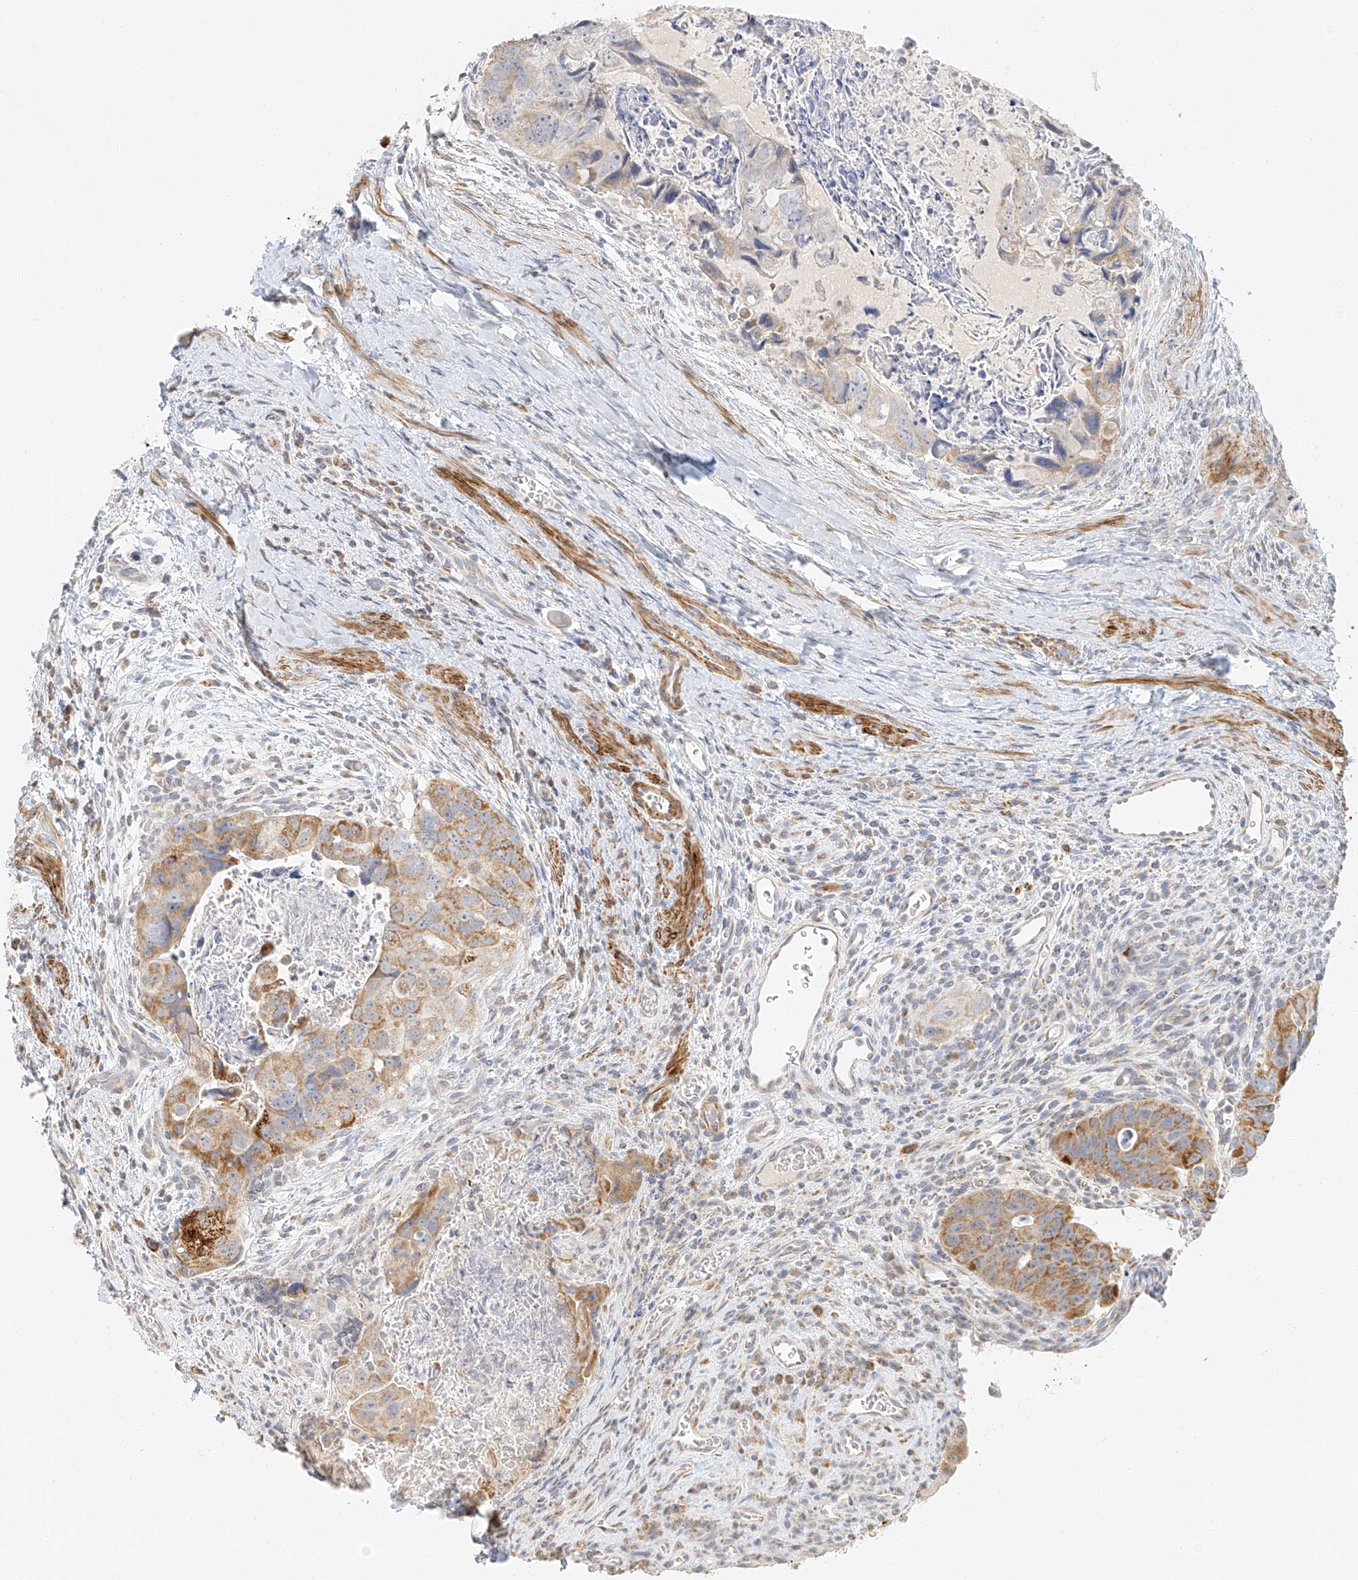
{"staining": {"intensity": "moderate", "quantity": "25%-75%", "location": "cytoplasmic/membranous"}, "tissue": "colorectal cancer", "cell_type": "Tumor cells", "image_type": "cancer", "snomed": [{"axis": "morphology", "description": "Adenocarcinoma, NOS"}, {"axis": "topography", "description": "Rectum"}], "caption": "Tumor cells exhibit medium levels of moderate cytoplasmic/membranous expression in approximately 25%-75% of cells in colorectal adenocarcinoma.", "gene": "CXorf58", "patient": {"sex": "male", "age": 59}}